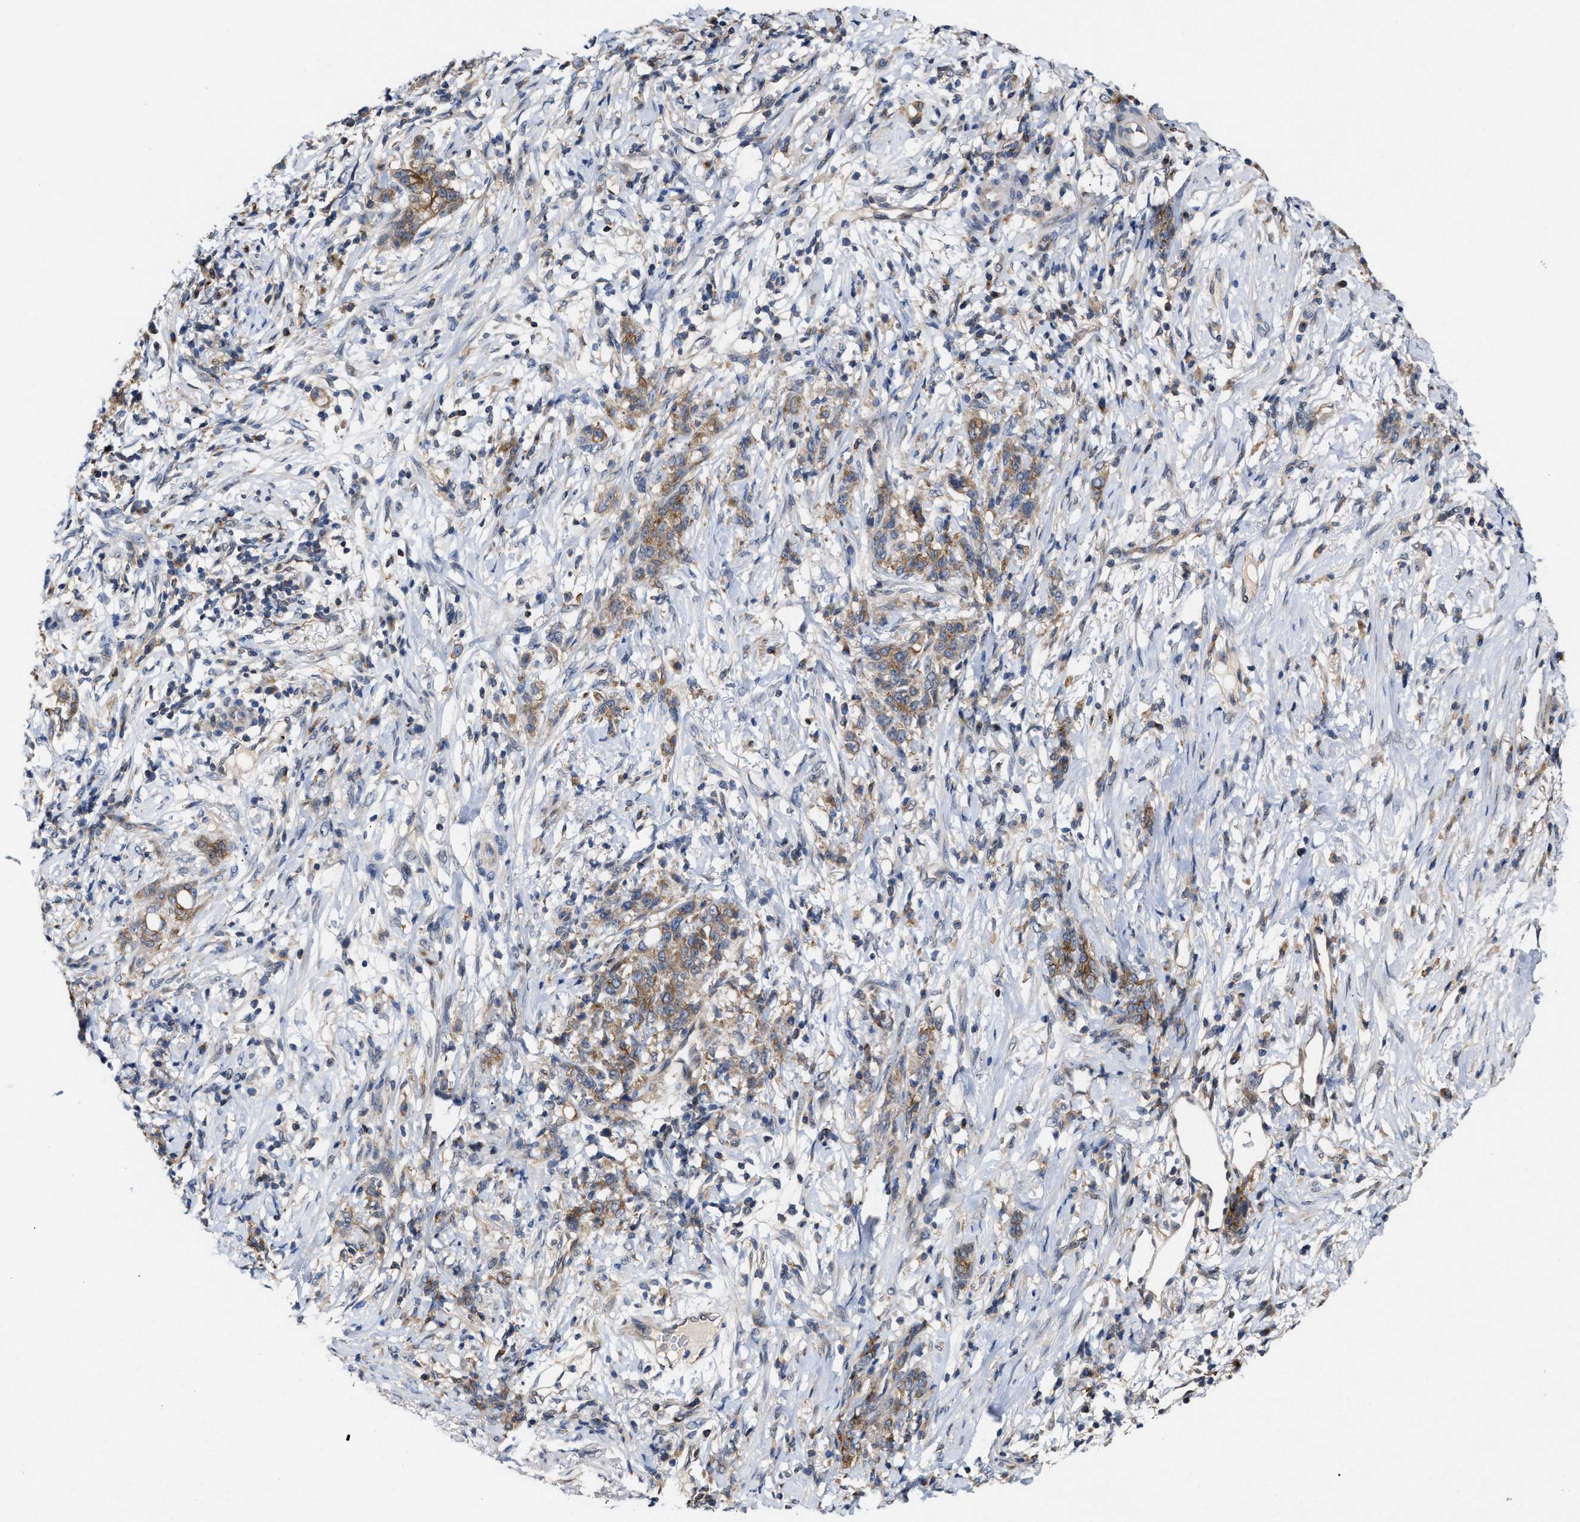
{"staining": {"intensity": "moderate", "quantity": ">75%", "location": "cytoplasmic/membranous"}, "tissue": "stomach cancer", "cell_type": "Tumor cells", "image_type": "cancer", "snomed": [{"axis": "morphology", "description": "Adenocarcinoma, NOS"}, {"axis": "topography", "description": "Stomach, lower"}], "caption": "Protein expression analysis of stomach cancer (adenocarcinoma) demonstrates moderate cytoplasmic/membranous positivity in about >75% of tumor cells.", "gene": "BBLN", "patient": {"sex": "male", "age": 88}}